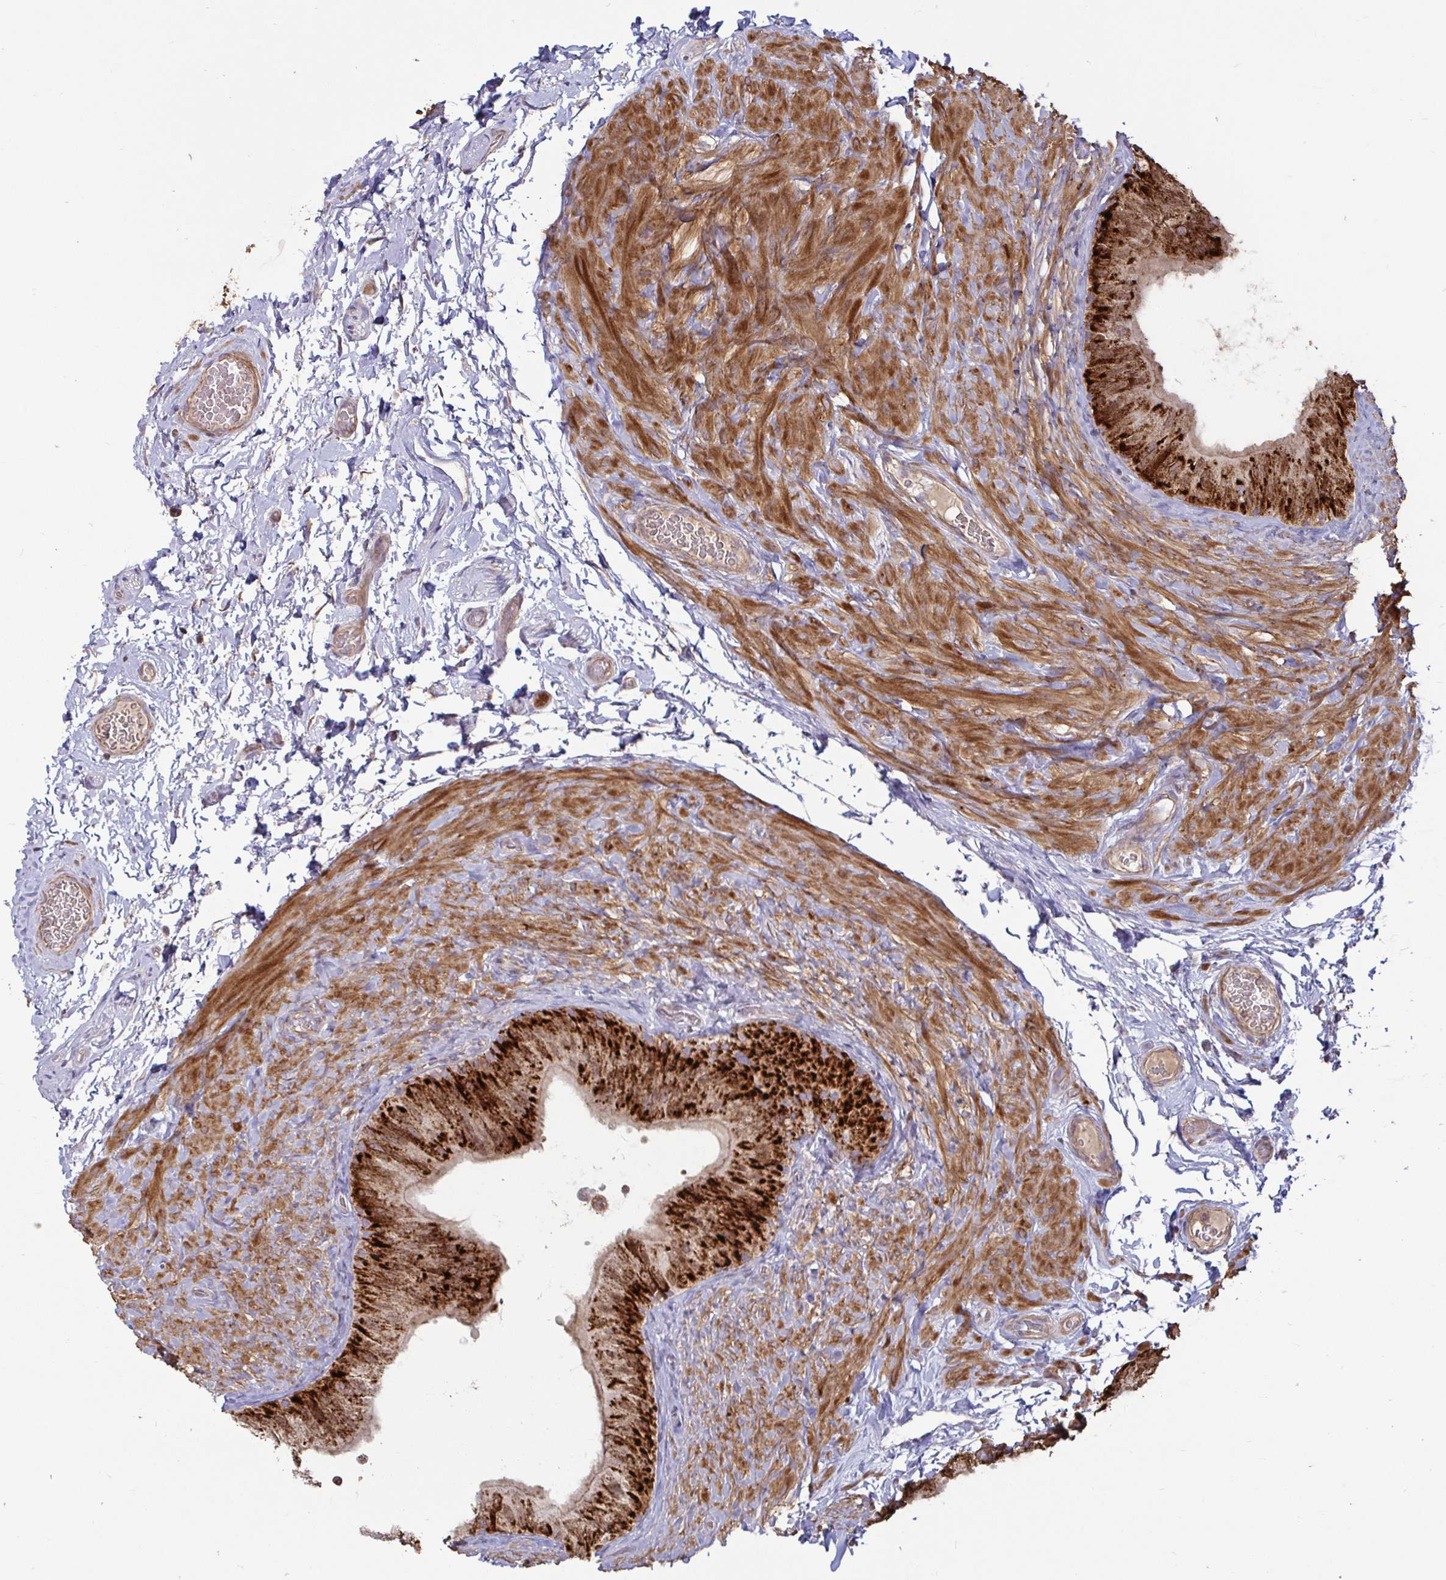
{"staining": {"intensity": "strong", "quantity": ">75%", "location": "cytoplasmic/membranous"}, "tissue": "epididymis", "cell_type": "Glandular cells", "image_type": "normal", "snomed": [{"axis": "morphology", "description": "Normal tissue, NOS"}, {"axis": "topography", "description": "Epididymis, spermatic cord, NOS"}, {"axis": "topography", "description": "Epididymis"}], "caption": "Immunohistochemical staining of benign human epididymis shows >75% levels of strong cytoplasmic/membranous protein expression in approximately >75% of glandular cells.", "gene": "SPRY1", "patient": {"sex": "male", "age": 31}}